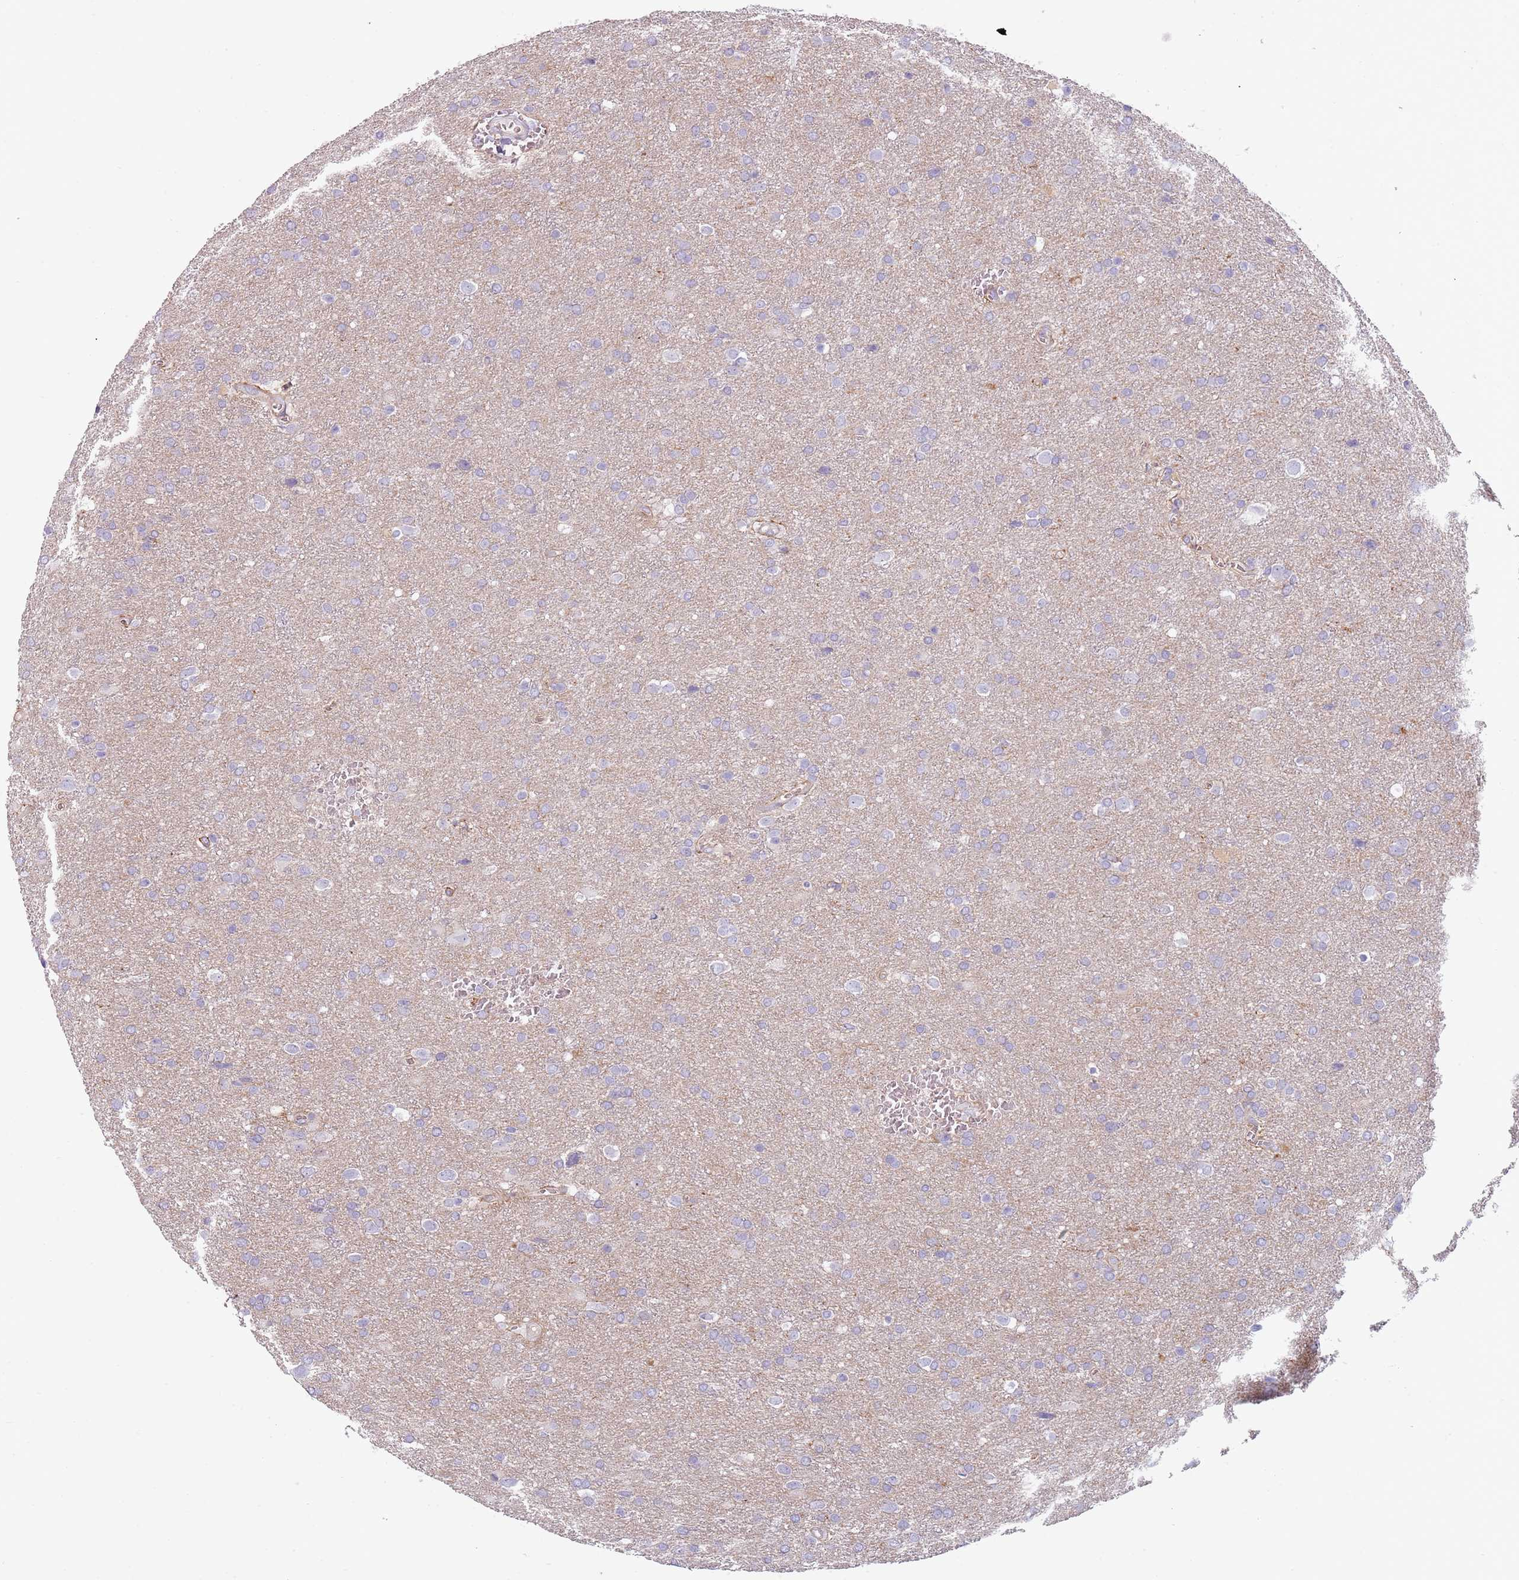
{"staining": {"intensity": "negative", "quantity": "none", "location": "none"}, "tissue": "glioma", "cell_type": "Tumor cells", "image_type": "cancer", "snomed": [{"axis": "morphology", "description": "Glioma, malignant, Low grade"}, {"axis": "topography", "description": "Brain"}], "caption": "IHC of glioma displays no staining in tumor cells.", "gene": "RFX2", "patient": {"sex": "female", "age": 32}}